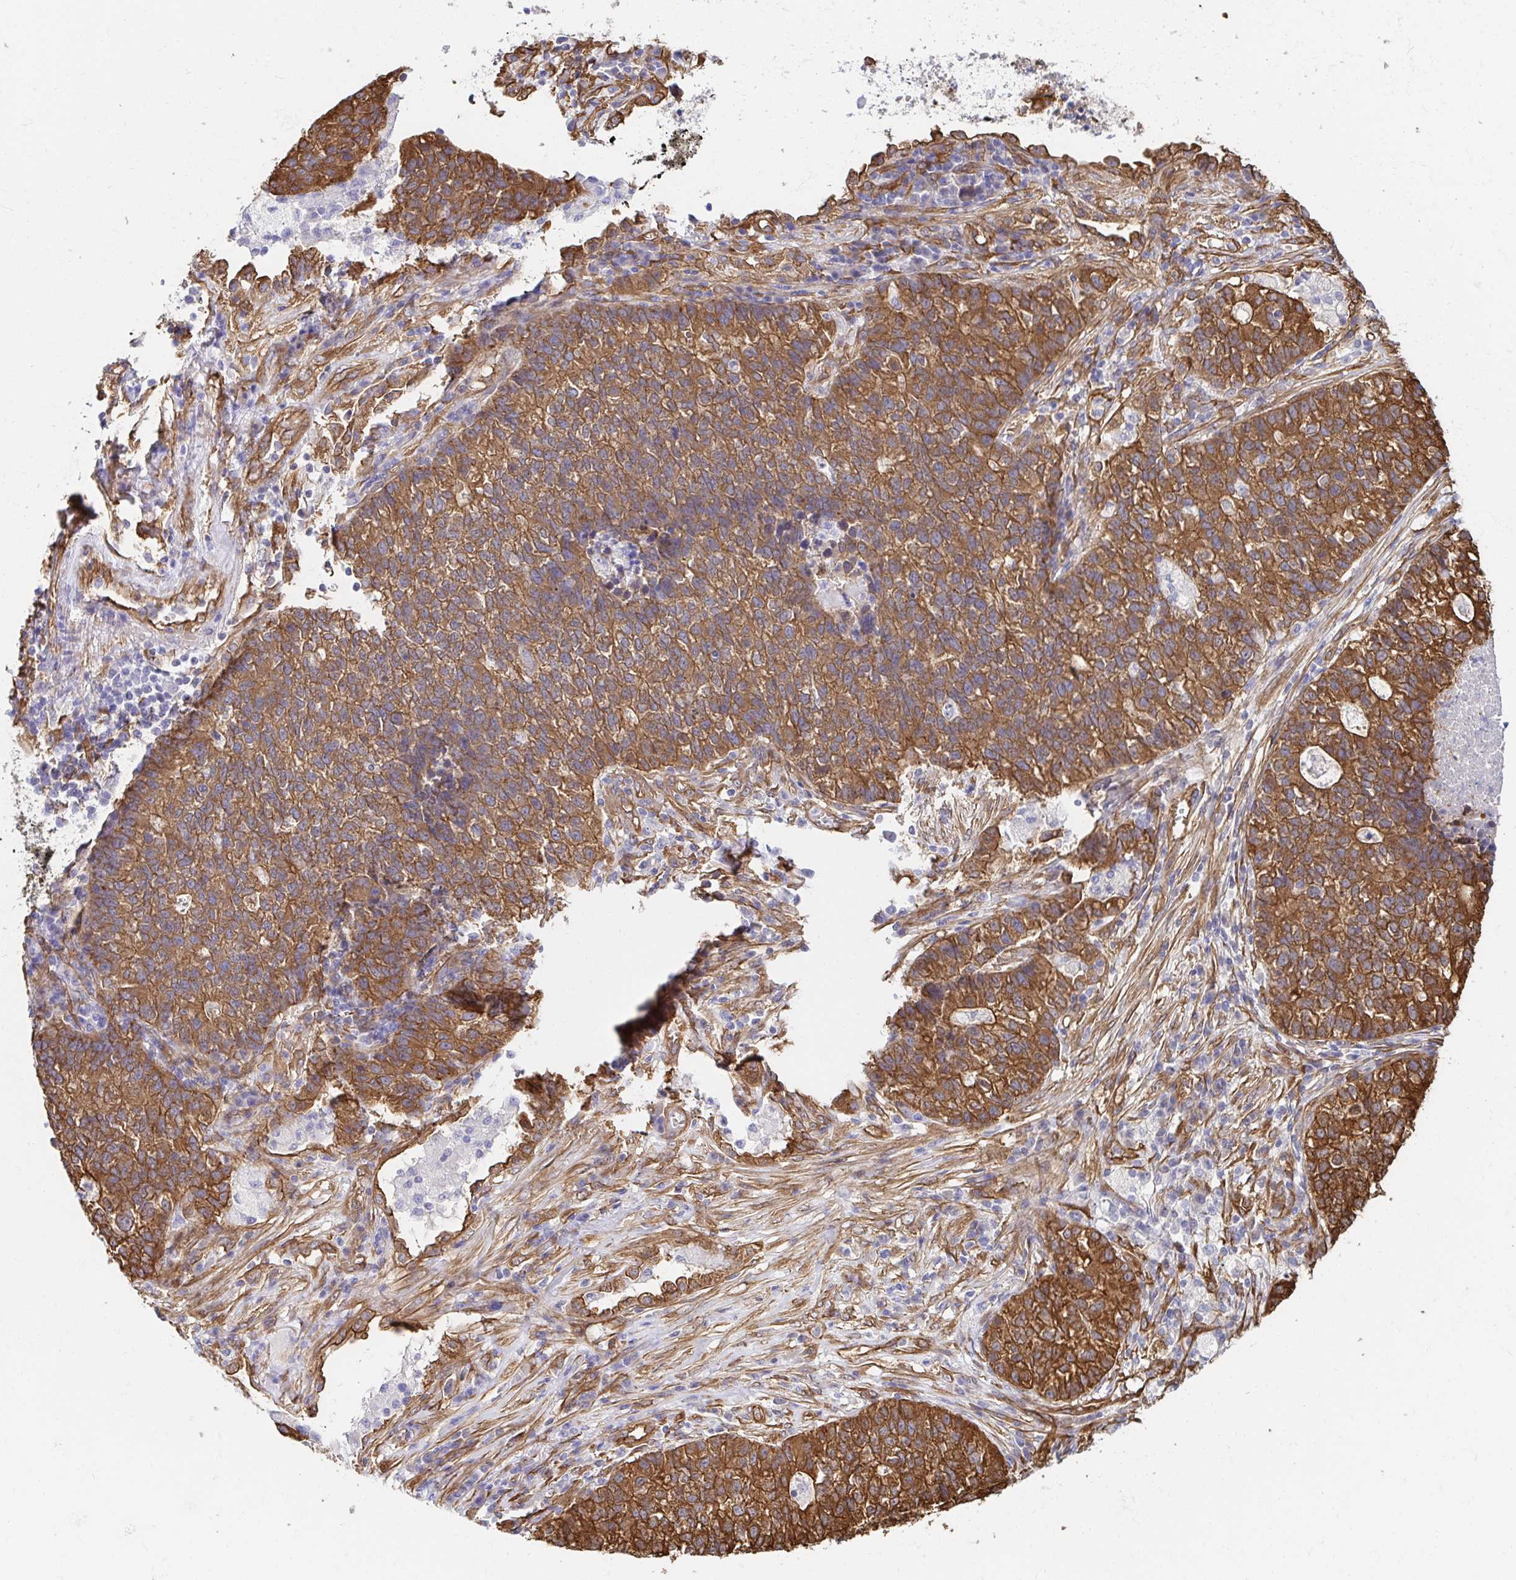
{"staining": {"intensity": "moderate", "quantity": ">75%", "location": "cytoplasmic/membranous"}, "tissue": "lung cancer", "cell_type": "Tumor cells", "image_type": "cancer", "snomed": [{"axis": "morphology", "description": "Adenocarcinoma, NOS"}, {"axis": "topography", "description": "Lung"}], "caption": "Tumor cells display moderate cytoplasmic/membranous expression in approximately >75% of cells in lung cancer (adenocarcinoma). Immunohistochemistry stains the protein in brown and the nuclei are stained blue.", "gene": "CTTN", "patient": {"sex": "male", "age": 57}}